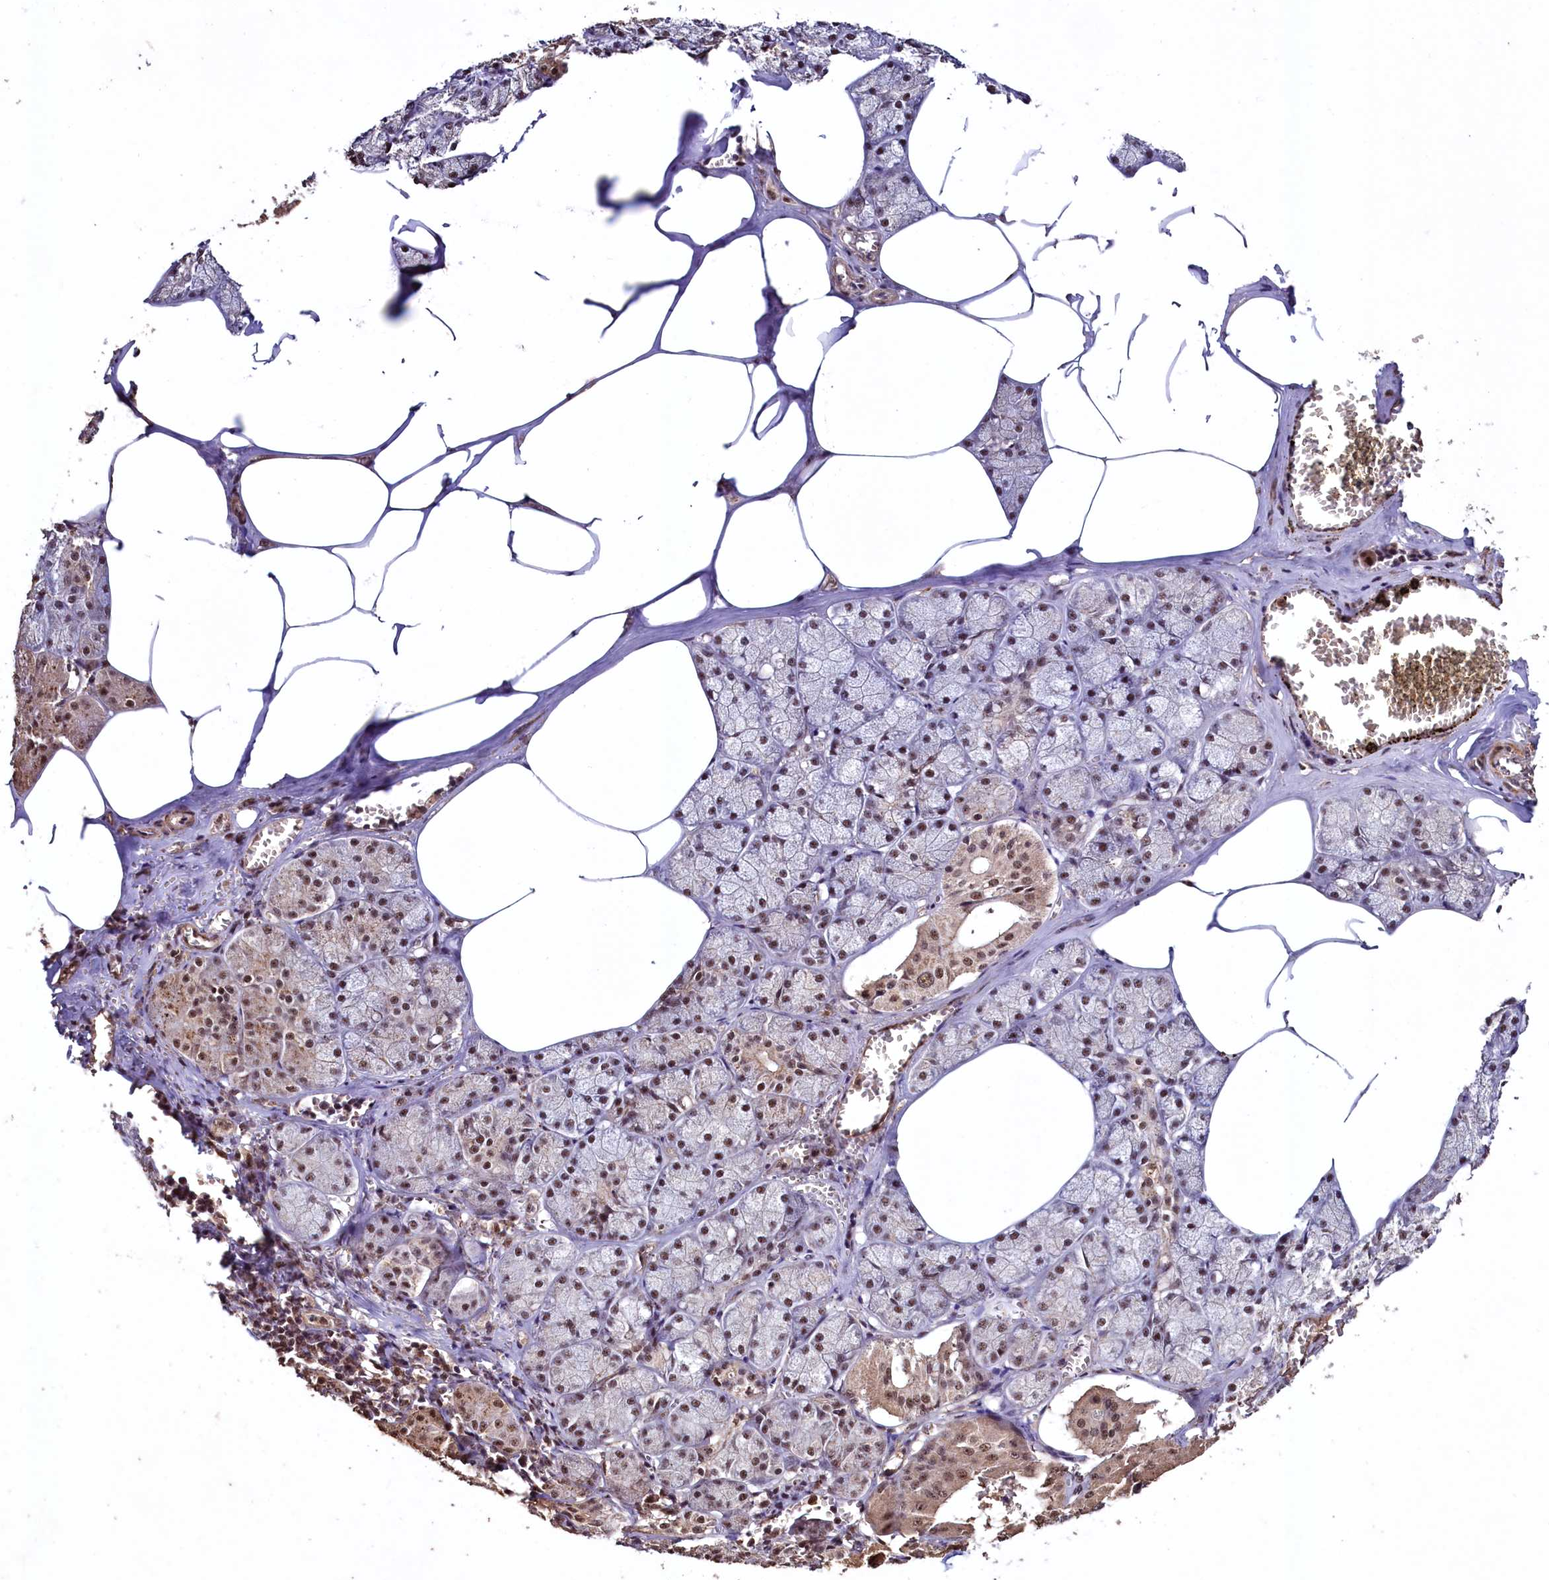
{"staining": {"intensity": "strong", "quantity": ">75%", "location": "nuclear"}, "tissue": "salivary gland", "cell_type": "Glandular cells", "image_type": "normal", "snomed": [{"axis": "morphology", "description": "Normal tissue, NOS"}, {"axis": "topography", "description": "Salivary gland"}], "caption": "Salivary gland stained with IHC exhibits strong nuclear staining in about >75% of glandular cells. (Brightfield microscopy of DAB IHC at high magnification).", "gene": "SFSWAP", "patient": {"sex": "male", "age": 62}}